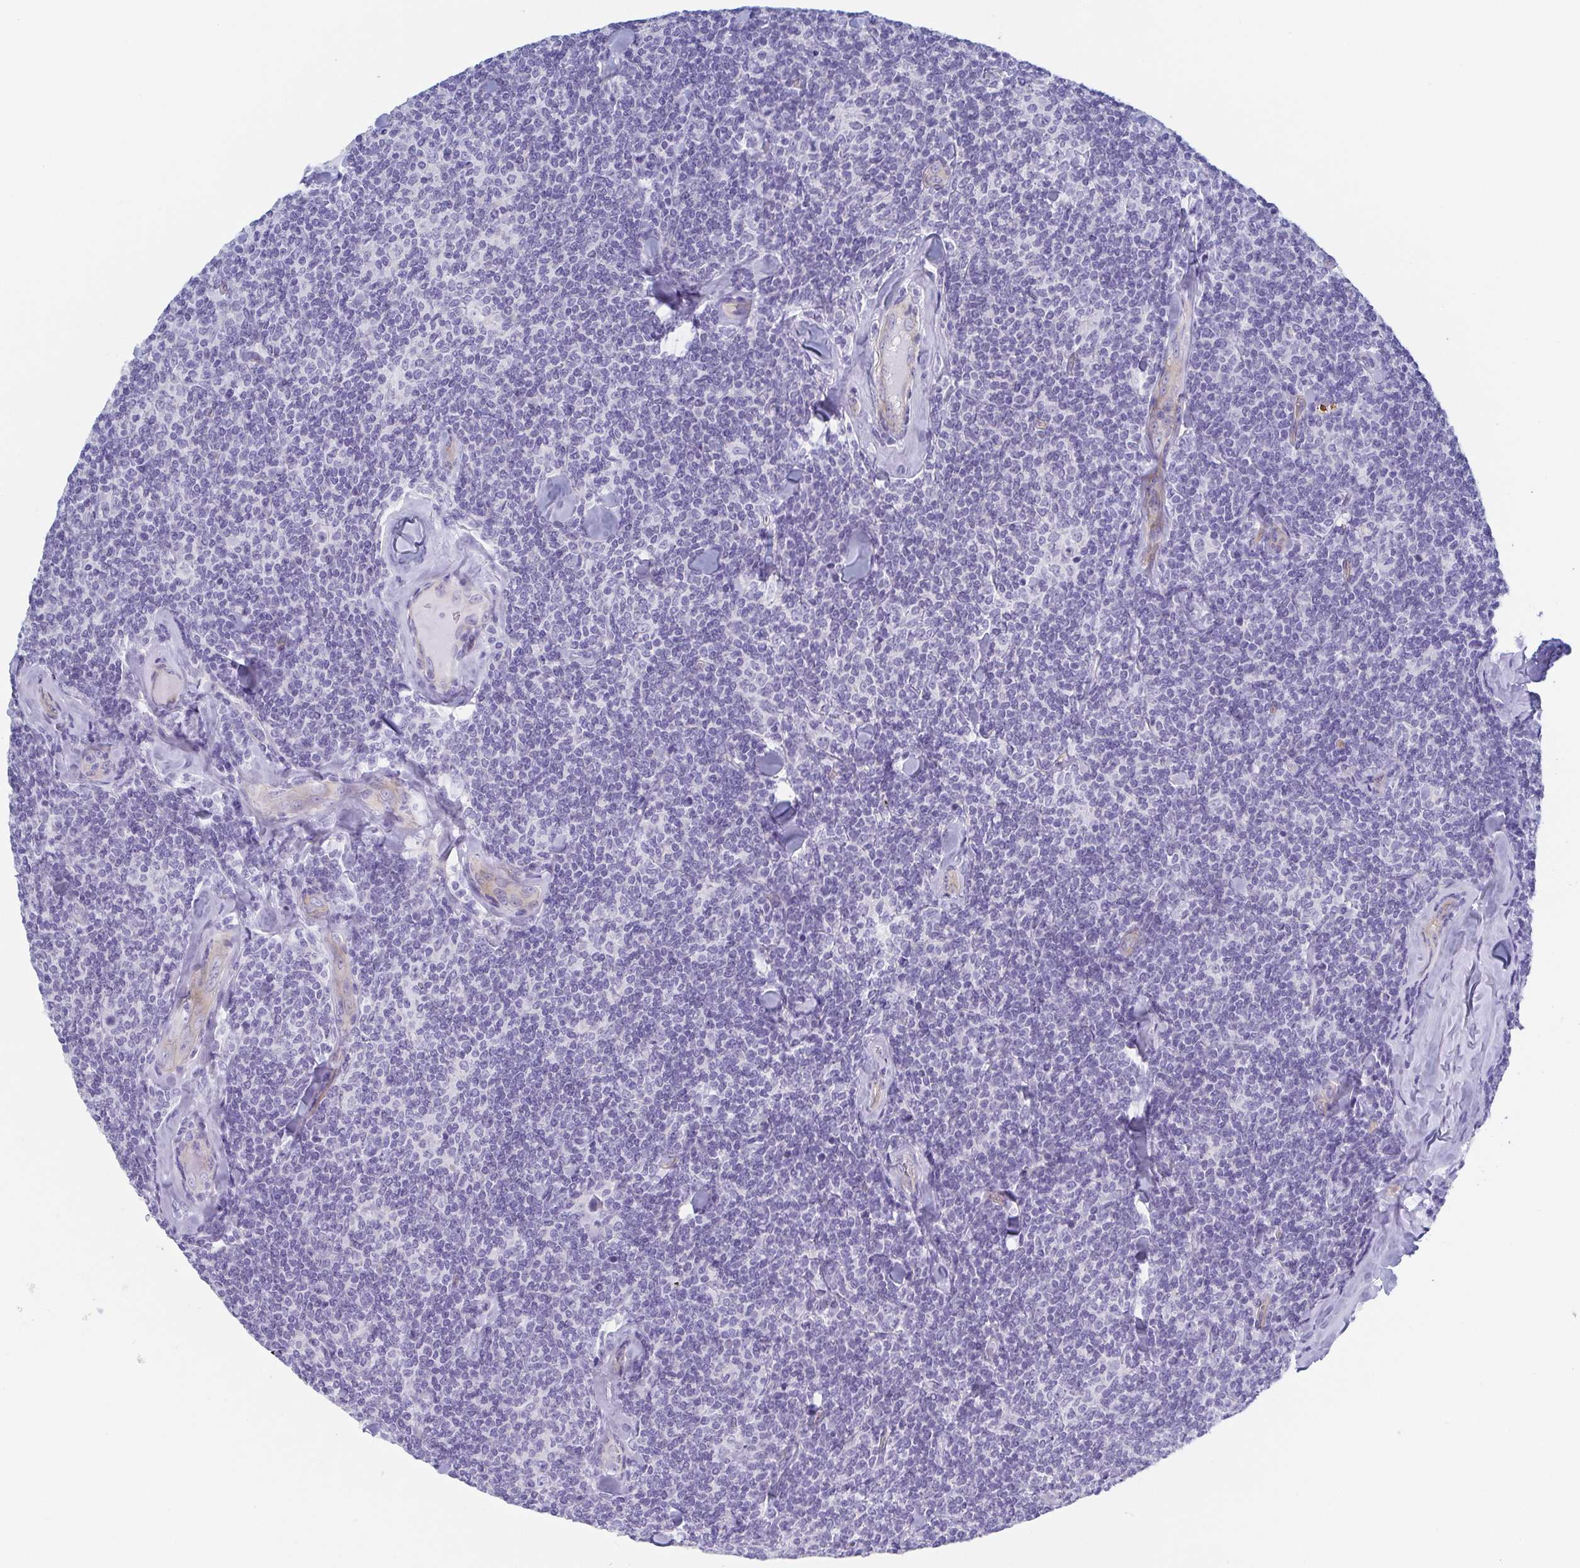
{"staining": {"intensity": "negative", "quantity": "none", "location": "none"}, "tissue": "lymphoma", "cell_type": "Tumor cells", "image_type": "cancer", "snomed": [{"axis": "morphology", "description": "Malignant lymphoma, non-Hodgkin's type, Low grade"}, {"axis": "topography", "description": "Lymph node"}], "caption": "This is an immunohistochemistry (IHC) micrograph of human lymphoma. There is no staining in tumor cells.", "gene": "DYNC1I1", "patient": {"sex": "female", "age": 56}}